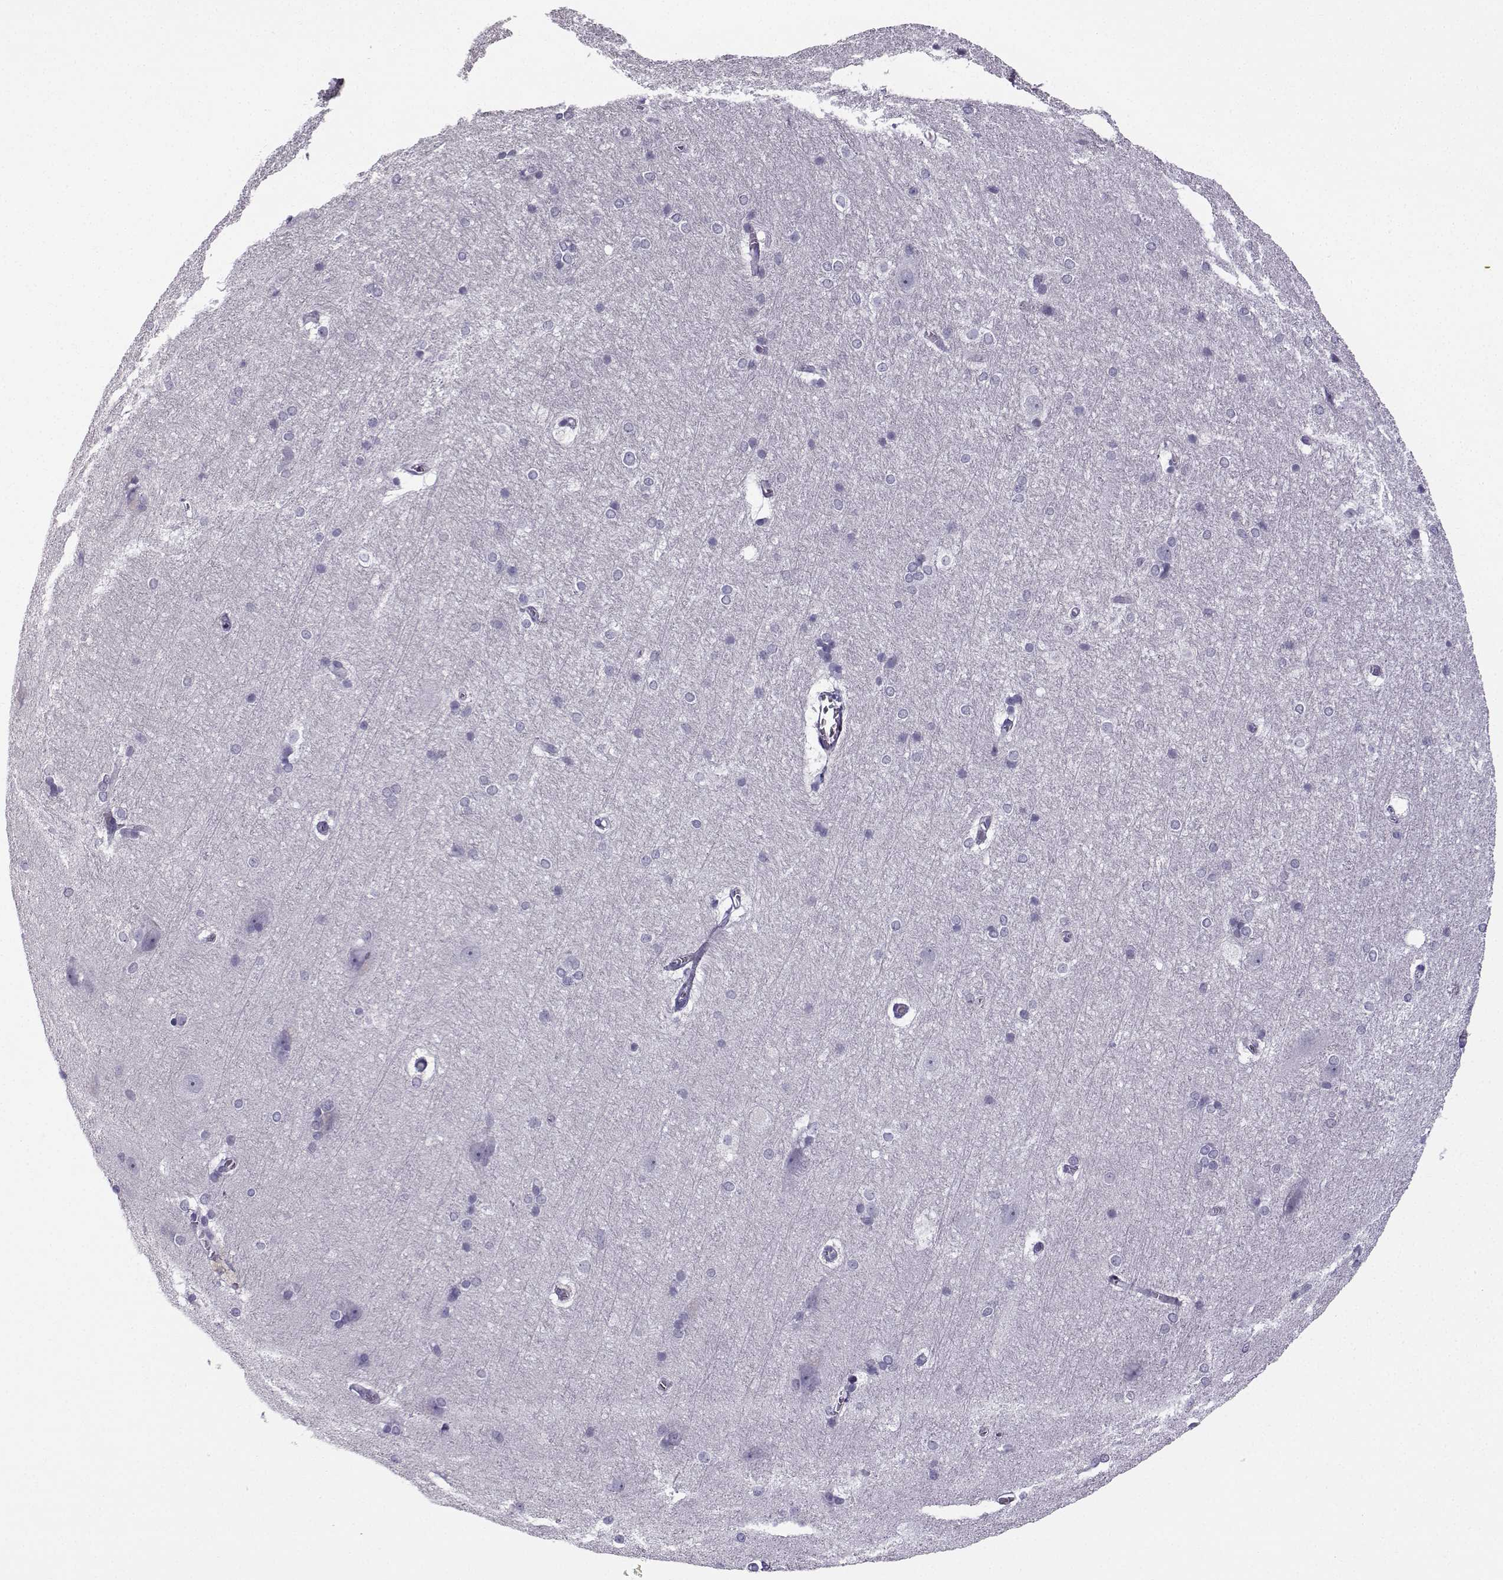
{"staining": {"intensity": "negative", "quantity": "none", "location": "none"}, "tissue": "hippocampus", "cell_type": "Glial cells", "image_type": "normal", "snomed": [{"axis": "morphology", "description": "Normal tissue, NOS"}, {"axis": "topography", "description": "Cerebral cortex"}, {"axis": "topography", "description": "Hippocampus"}], "caption": "This is an immunohistochemistry (IHC) histopathology image of benign human hippocampus. There is no positivity in glial cells.", "gene": "ZBTB8B", "patient": {"sex": "female", "age": 19}}